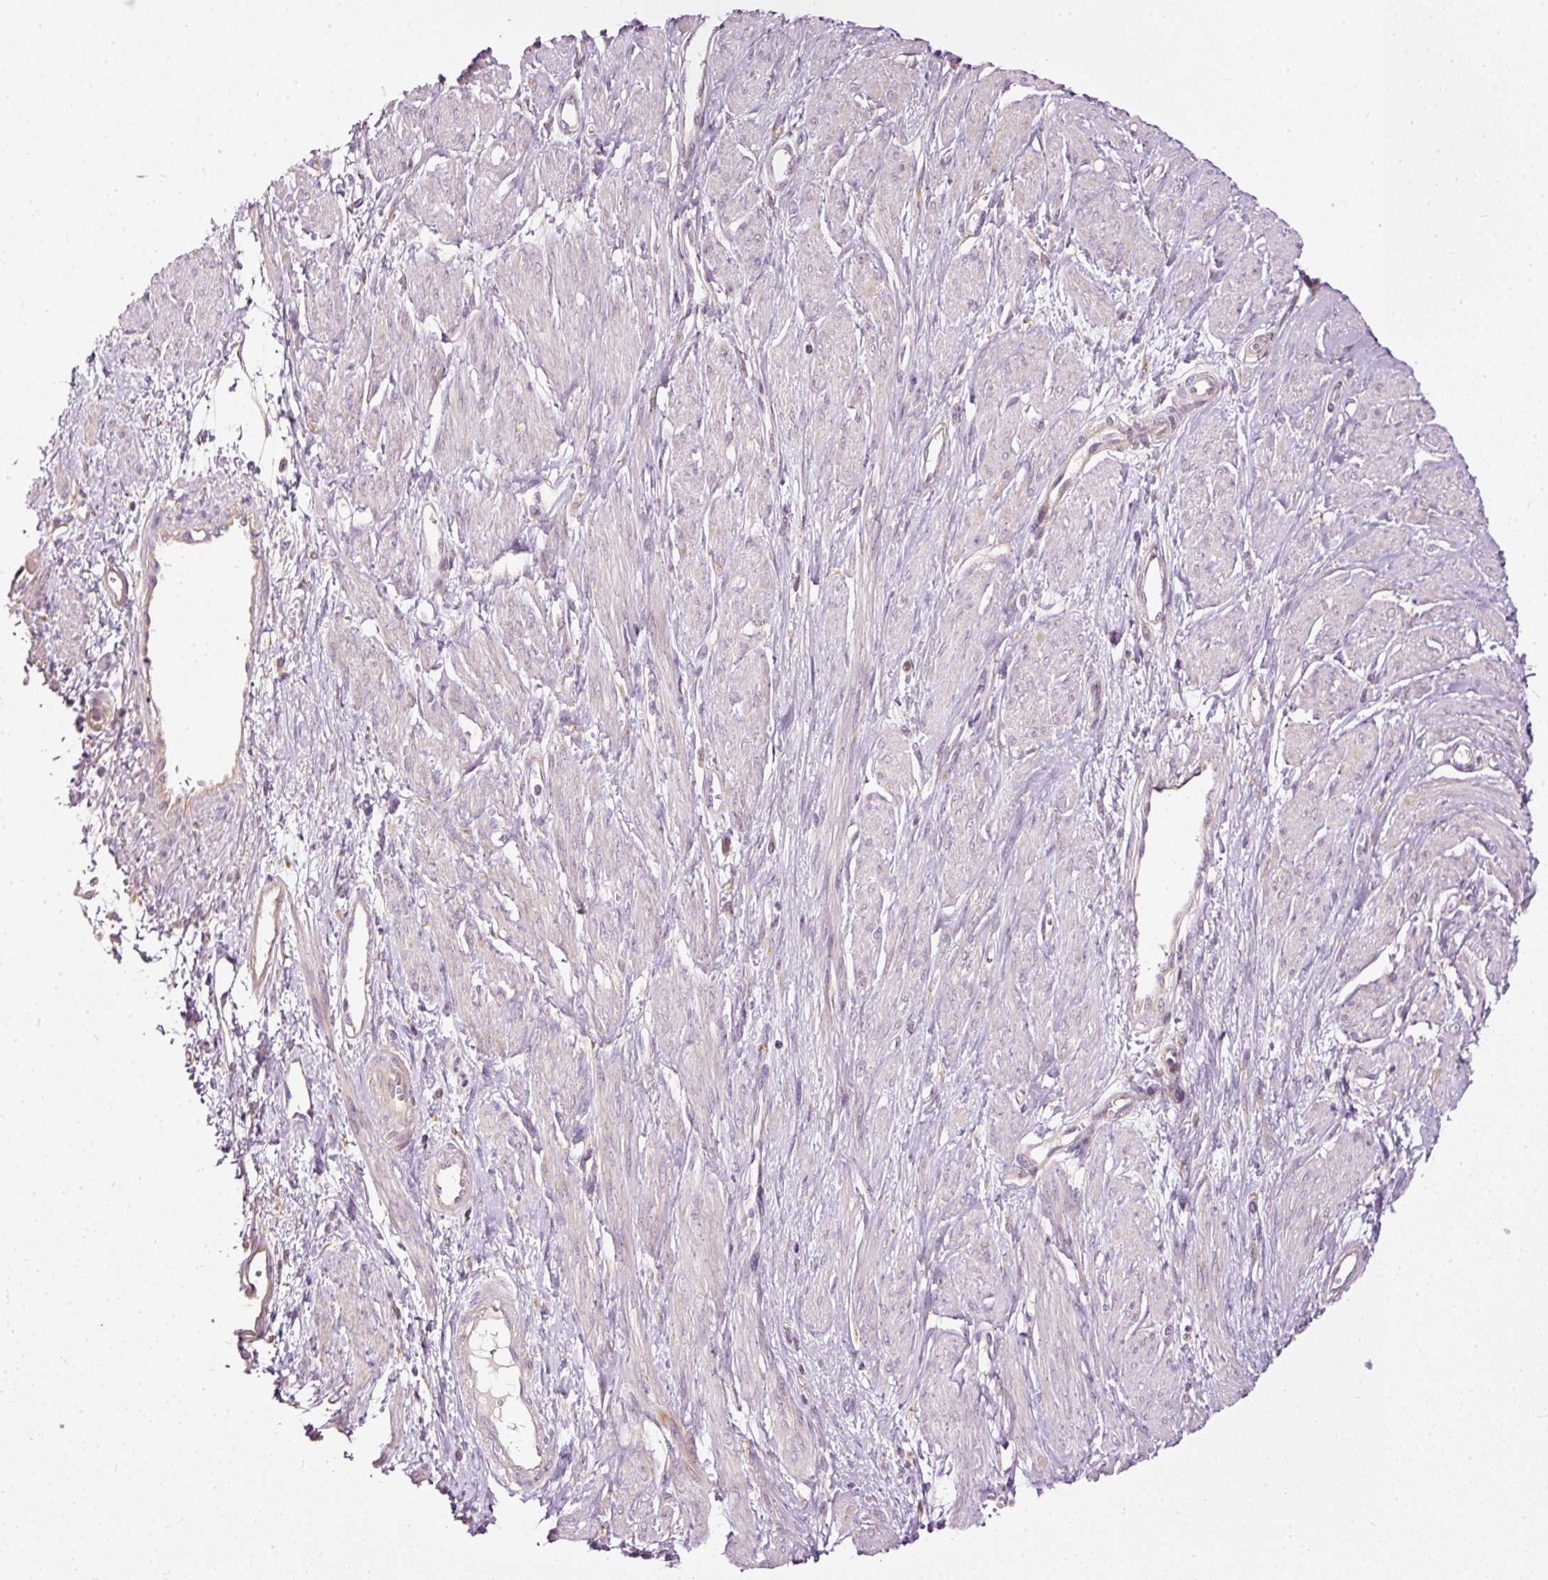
{"staining": {"intensity": "negative", "quantity": "none", "location": "none"}, "tissue": "smooth muscle", "cell_type": "Smooth muscle cells", "image_type": "normal", "snomed": [{"axis": "morphology", "description": "Normal tissue, NOS"}, {"axis": "topography", "description": "Smooth muscle"}, {"axis": "topography", "description": "Uterus"}], "caption": "An immunohistochemistry histopathology image of normal smooth muscle is shown. There is no staining in smooth muscle cells of smooth muscle. (Brightfield microscopy of DAB immunohistochemistry at high magnification).", "gene": "PAQR9", "patient": {"sex": "female", "age": 39}}